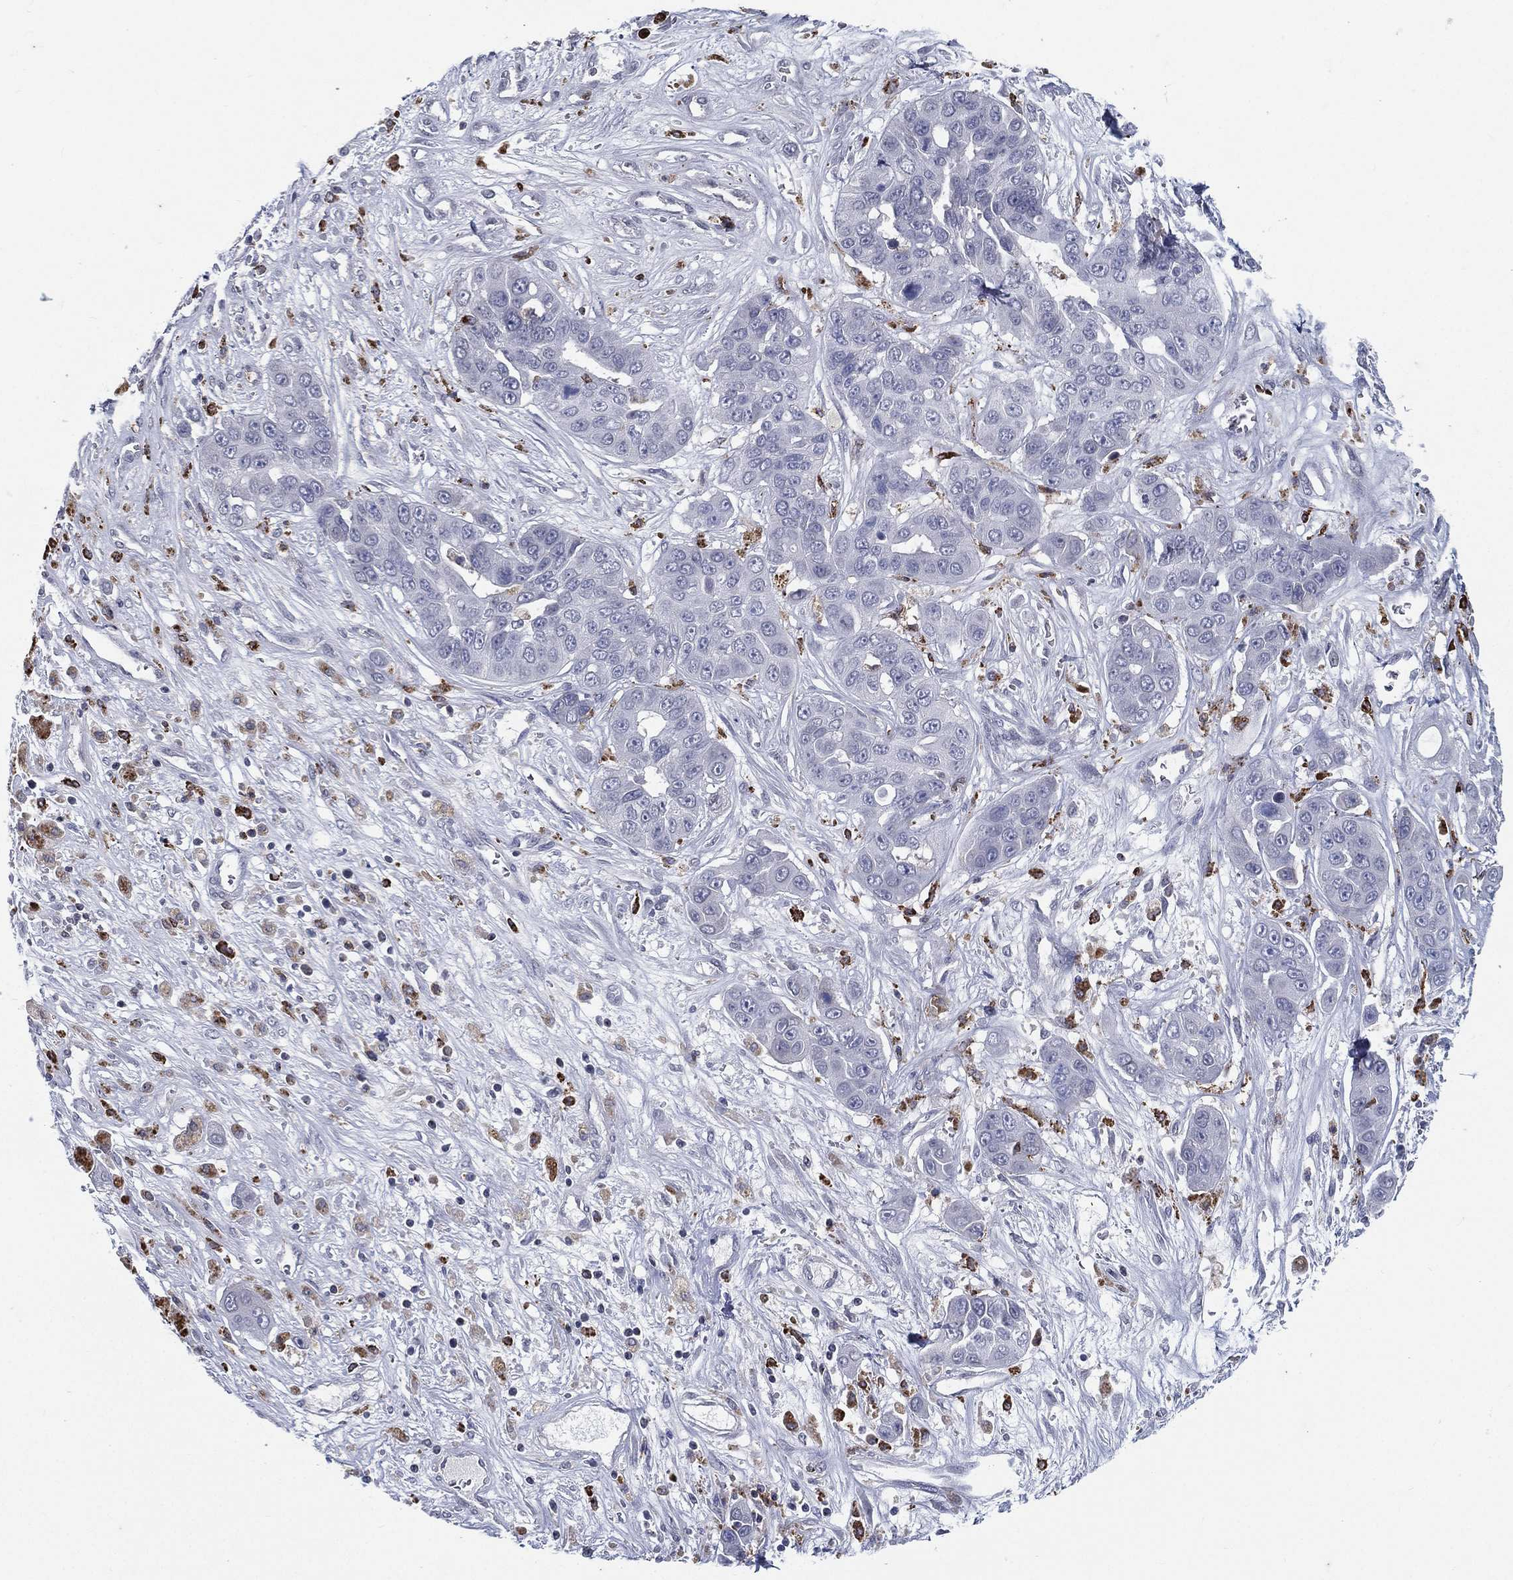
{"staining": {"intensity": "negative", "quantity": "none", "location": "none"}, "tissue": "liver cancer", "cell_type": "Tumor cells", "image_type": "cancer", "snomed": [{"axis": "morphology", "description": "Cholangiocarcinoma"}, {"axis": "topography", "description": "Liver"}], "caption": "An immunohistochemistry photomicrograph of liver cancer is shown. There is no staining in tumor cells of liver cancer. The staining was performed using DAB (3,3'-diaminobenzidine) to visualize the protein expression in brown, while the nuclei were stained in blue with hematoxylin (Magnification: 20x).", "gene": "EVI2B", "patient": {"sex": "female", "age": 52}}